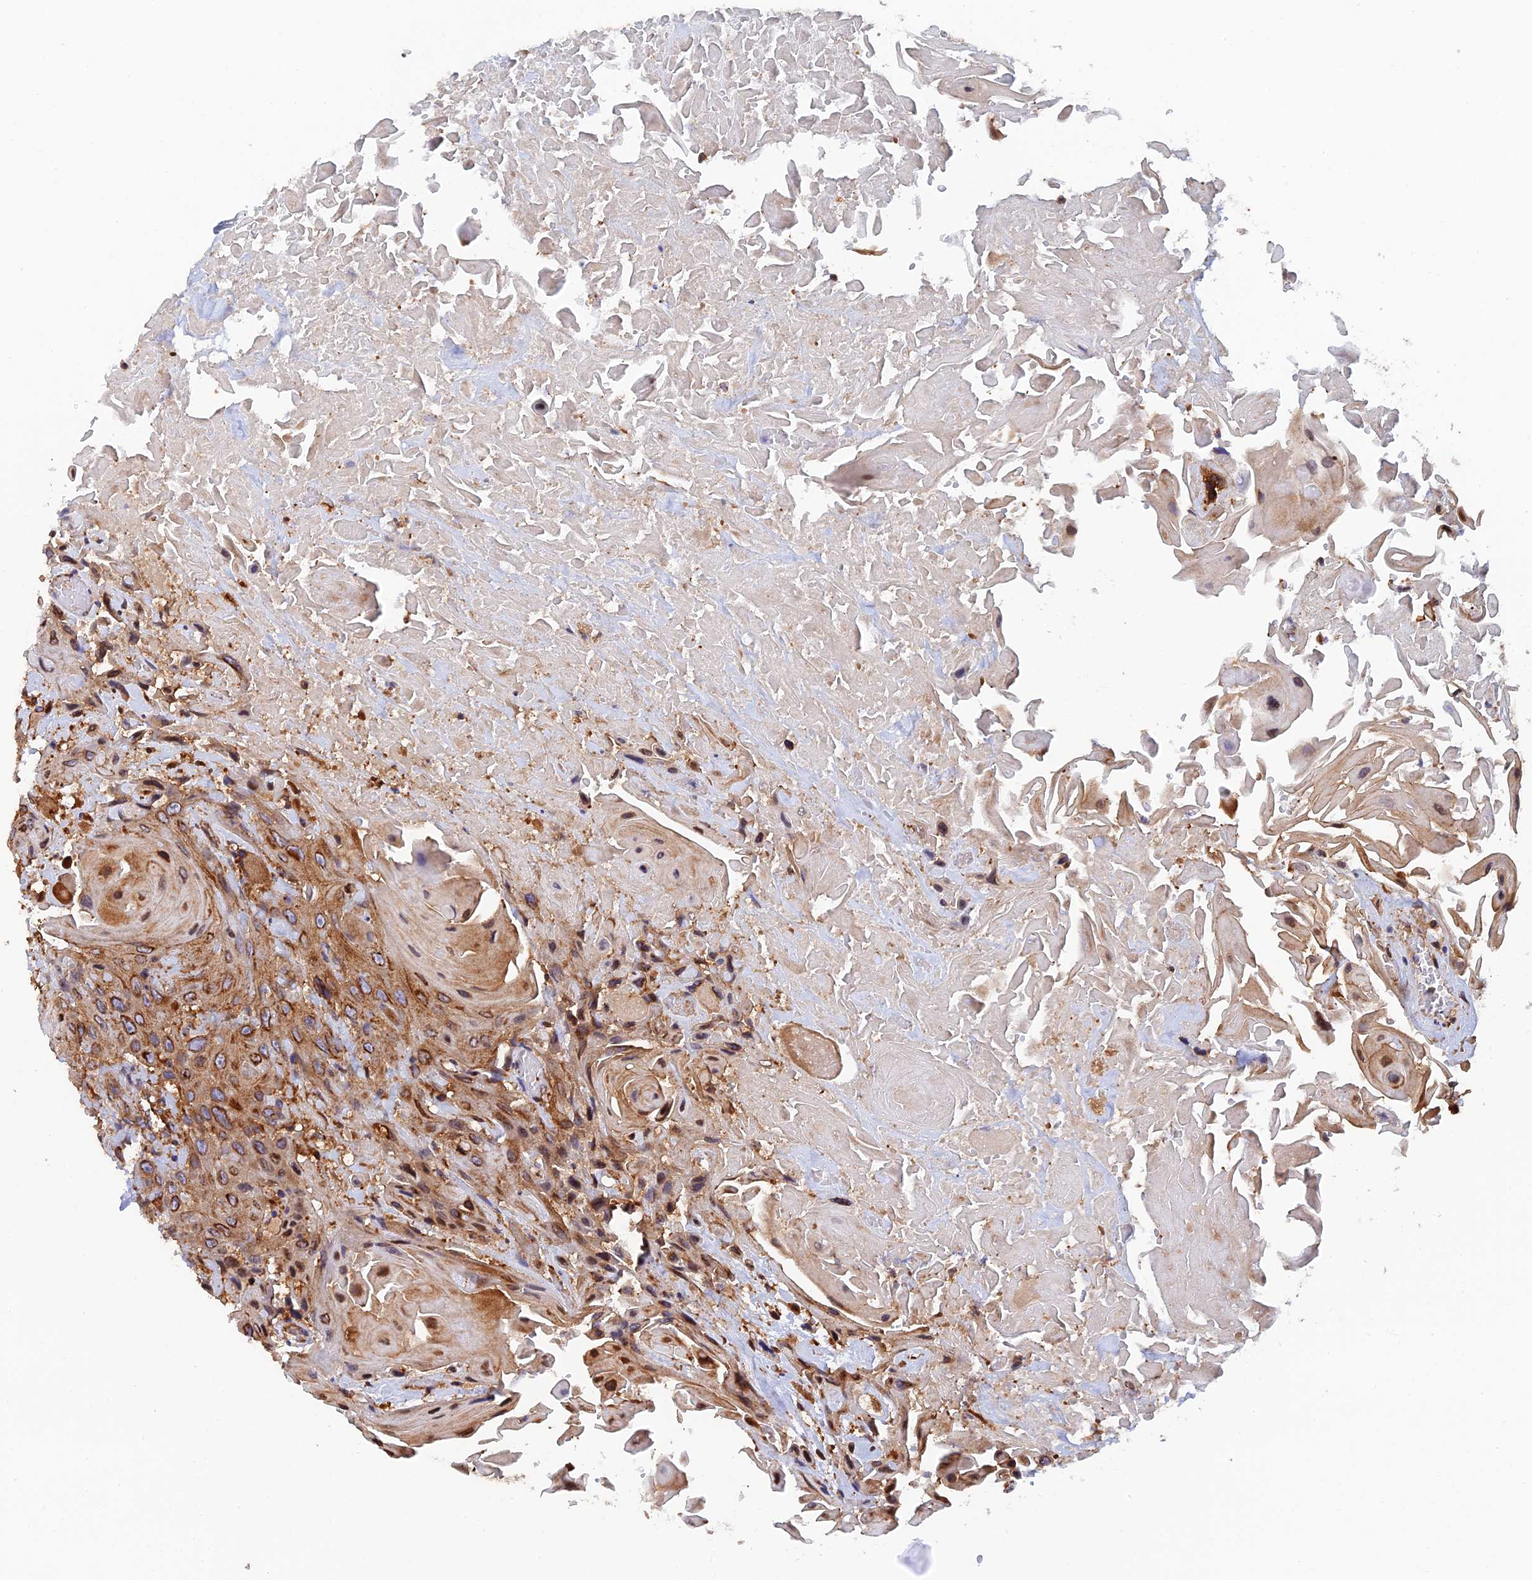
{"staining": {"intensity": "moderate", "quantity": ">75%", "location": "cytoplasmic/membranous"}, "tissue": "head and neck cancer", "cell_type": "Tumor cells", "image_type": "cancer", "snomed": [{"axis": "morphology", "description": "Squamous cell carcinoma, NOS"}, {"axis": "topography", "description": "Head-Neck"}], "caption": "A brown stain labels moderate cytoplasmic/membranous staining of a protein in squamous cell carcinoma (head and neck) tumor cells. (DAB (3,3'-diaminobenzidine) IHC with brightfield microscopy, high magnification).", "gene": "DCTN2", "patient": {"sex": "male", "age": 81}}